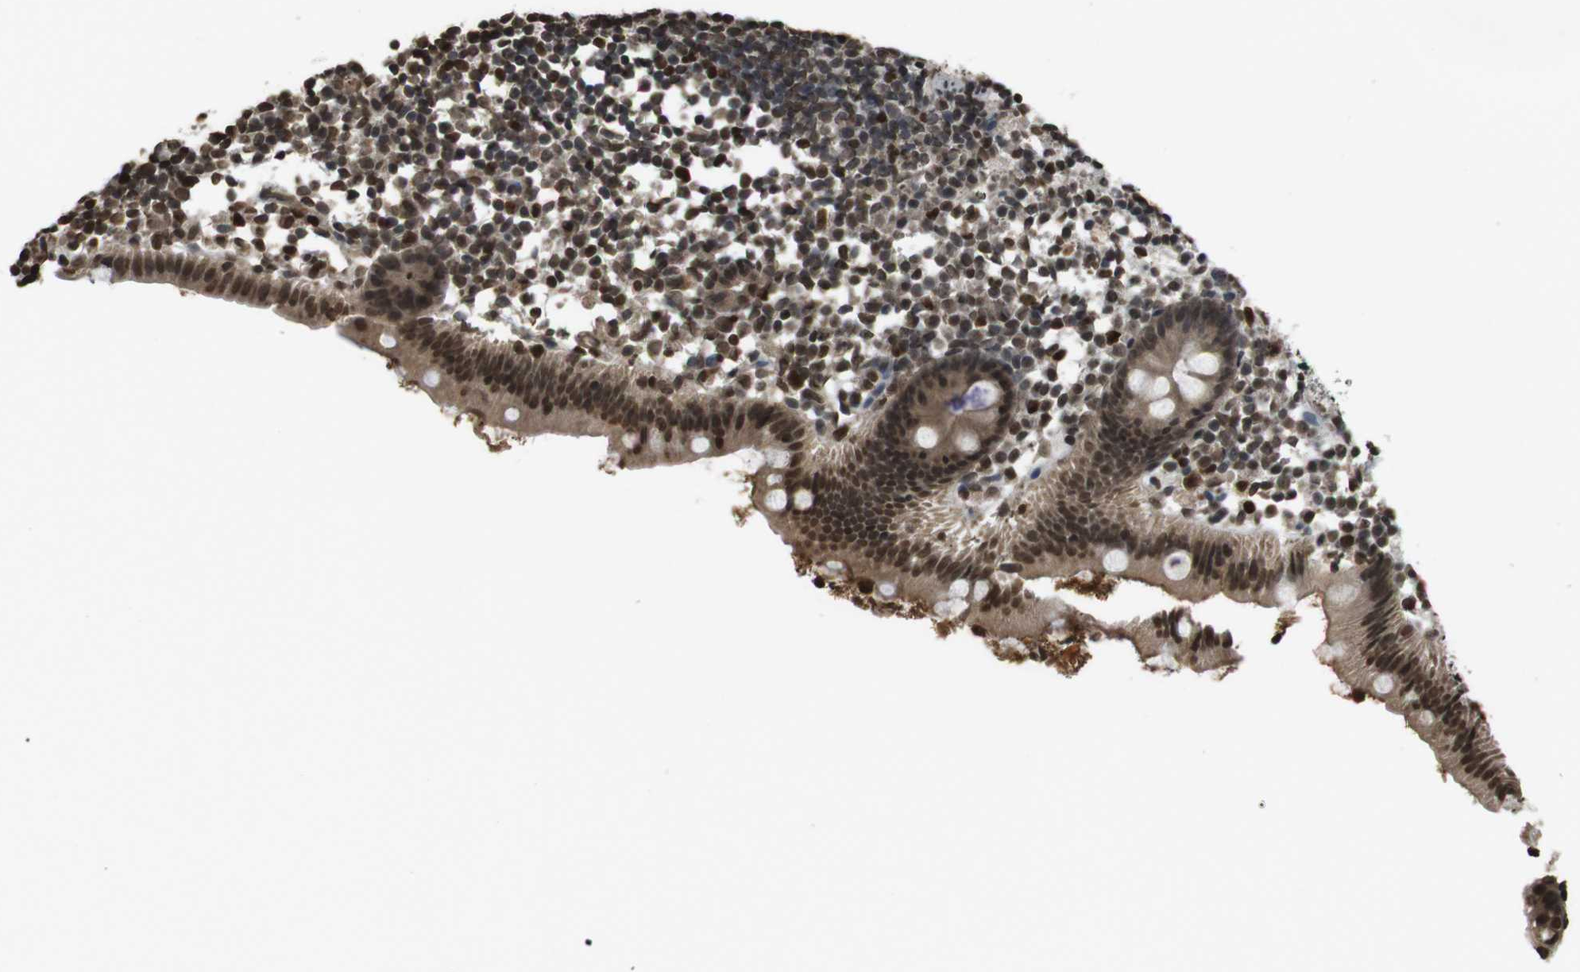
{"staining": {"intensity": "moderate", "quantity": ">75%", "location": "cytoplasmic/membranous,nuclear"}, "tissue": "appendix", "cell_type": "Glandular cells", "image_type": "normal", "snomed": [{"axis": "morphology", "description": "Normal tissue, NOS"}, {"axis": "topography", "description": "Appendix"}], "caption": "Protein analysis of unremarkable appendix exhibits moderate cytoplasmic/membranous,nuclear positivity in approximately >75% of glandular cells. The staining was performed using DAB (3,3'-diaminobenzidine), with brown indicating positive protein expression. Nuclei are stained blue with hematoxylin.", "gene": "MAF", "patient": {"sex": "female", "age": 20}}